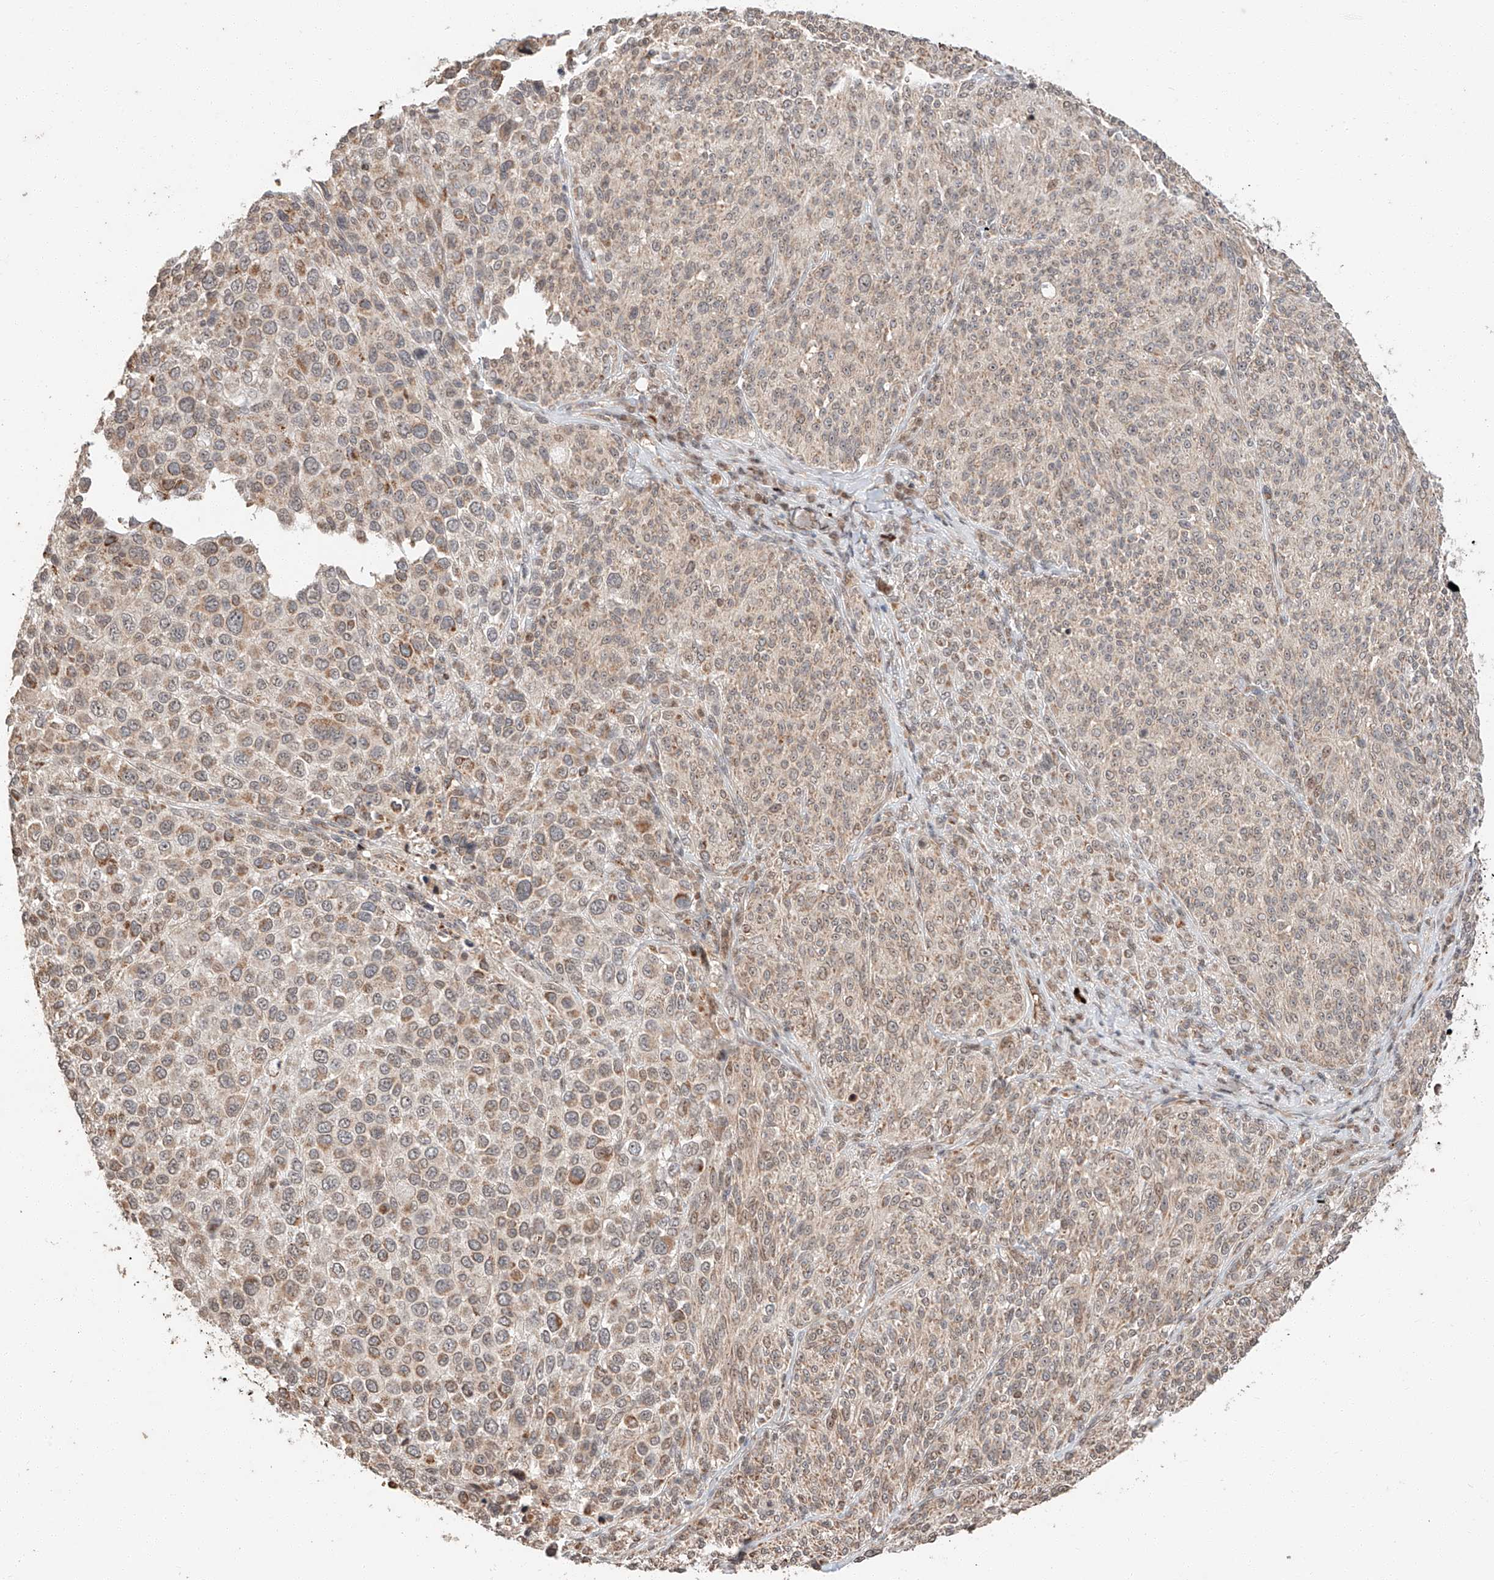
{"staining": {"intensity": "moderate", "quantity": "<25%", "location": "cytoplasmic/membranous"}, "tissue": "melanoma", "cell_type": "Tumor cells", "image_type": "cancer", "snomed": [{"axis": "morphology", "description": "Malignant melanoma, NOS"}, {"axis": "topography", "description": "Skin of trunk"}], "caption": "Melanoma tissue exhibits moderate cytoplasmic/membranous expression in approximately <25% of tumor cells", "gene": "ARHGAP33", "patient": {"sex": "male", "age": 71}}